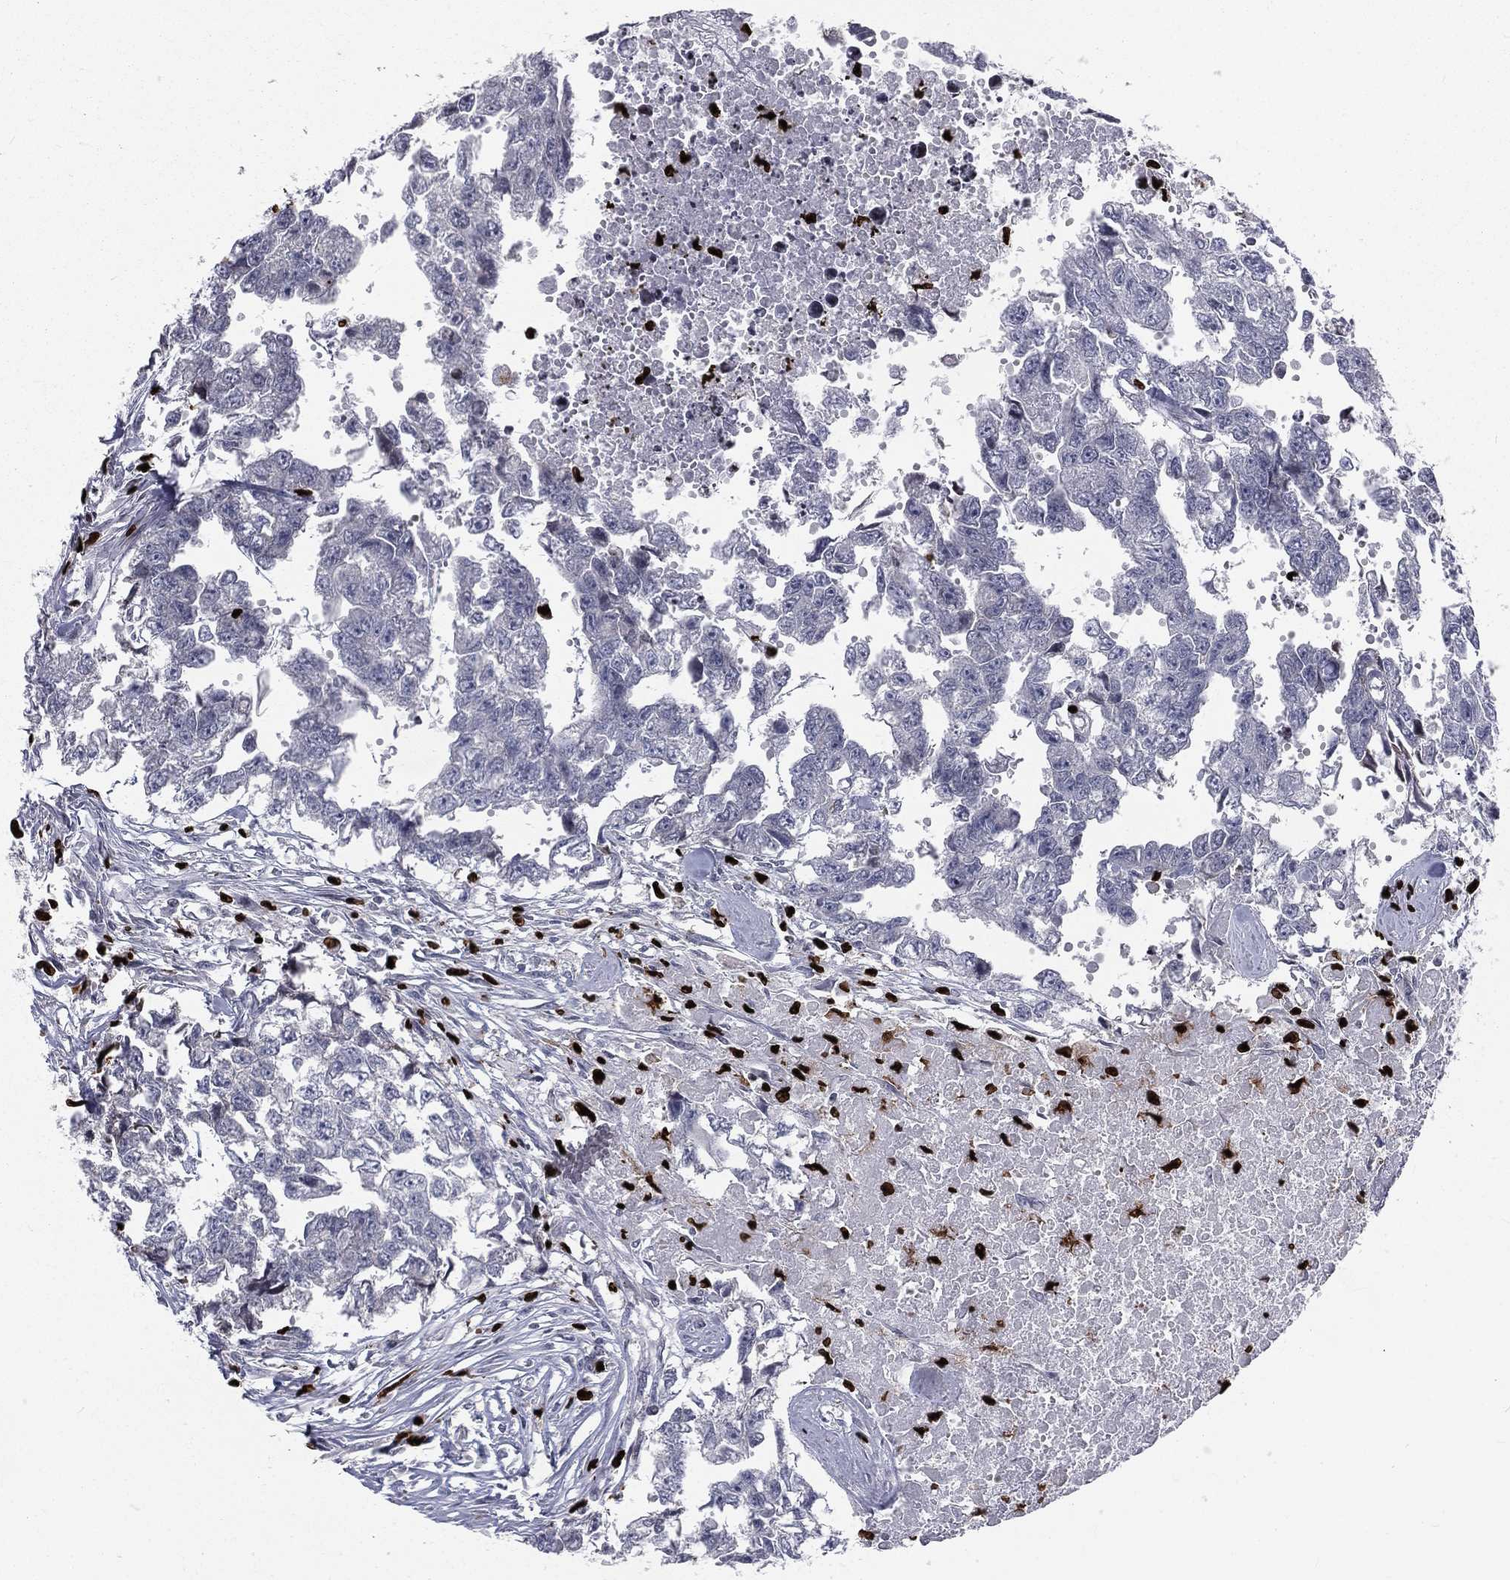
{"staining": {"intensity": "negative", "quantity": "none", "location": "none"}, "tissue": "testis cancer", "cell_type": "Tumor cells", "image_type": "cancer", "snomed": [{"axis": "morphology", "description": "Carcinoma, Embryonal, NOS"}, {"axis": "morphology", "description": "Teratoma, malignant, NOS"}, {"axis": "topography", "description": "Testis"}], "caption": "A high-resolution photomicrograph shows immunohistochemistry staining of testis cancer, which displays no significant staining in tumor cells. (Immunohistochemistry (ihc), brightfield microscopy, high magnification).", "gene": "MNDA", "patient": {"sex": "male", "age": 44}}